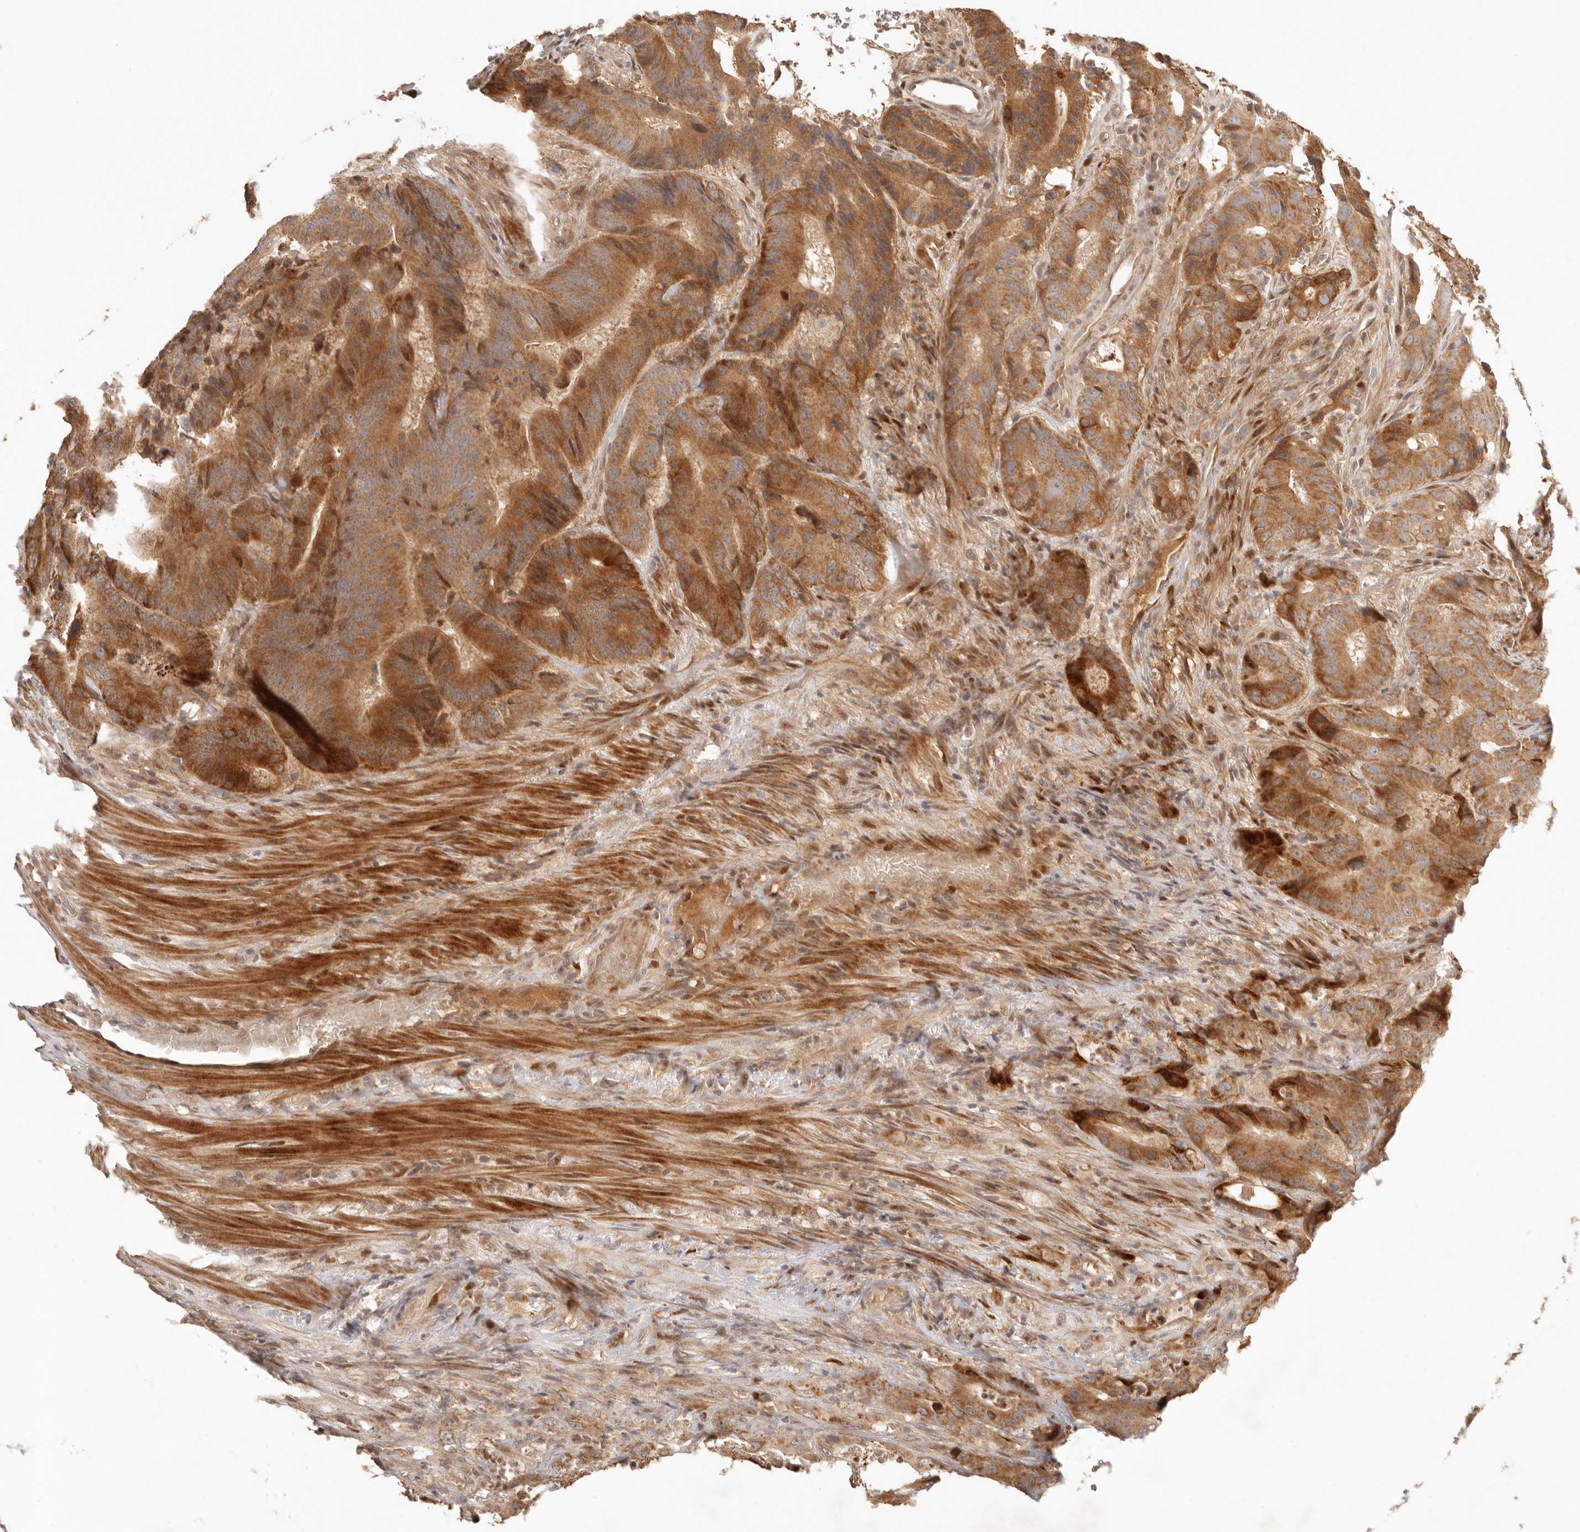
{"staining": {"intensity": "moderate", "quantity": ">75%", "location": "cytoplasmic/membranous"}, "tissue": "colorectal cancer", "cell_type": "Tumor cells", "image_type": "cancer", "snomed": [{"axis": "morphology", "description": "Adenocarcinoma, NOS"}, {"axis": "topography", "description": "Colon"}], "caption": "Colorectal cancer stained with DAB immunohistochemistry (IHC) demonstrates medium levels of moderate cytoplasmic/membranous positivity in about >75% of tumor cells. The staining is performed using DAB (3,3'-diaminobenzidine) brown chromogen to label protein expression. The nuclei are counter-stained blue using hematoxylin.", "gene": "PHLDA3", "patient": {"sex": "male", "age": 83}}